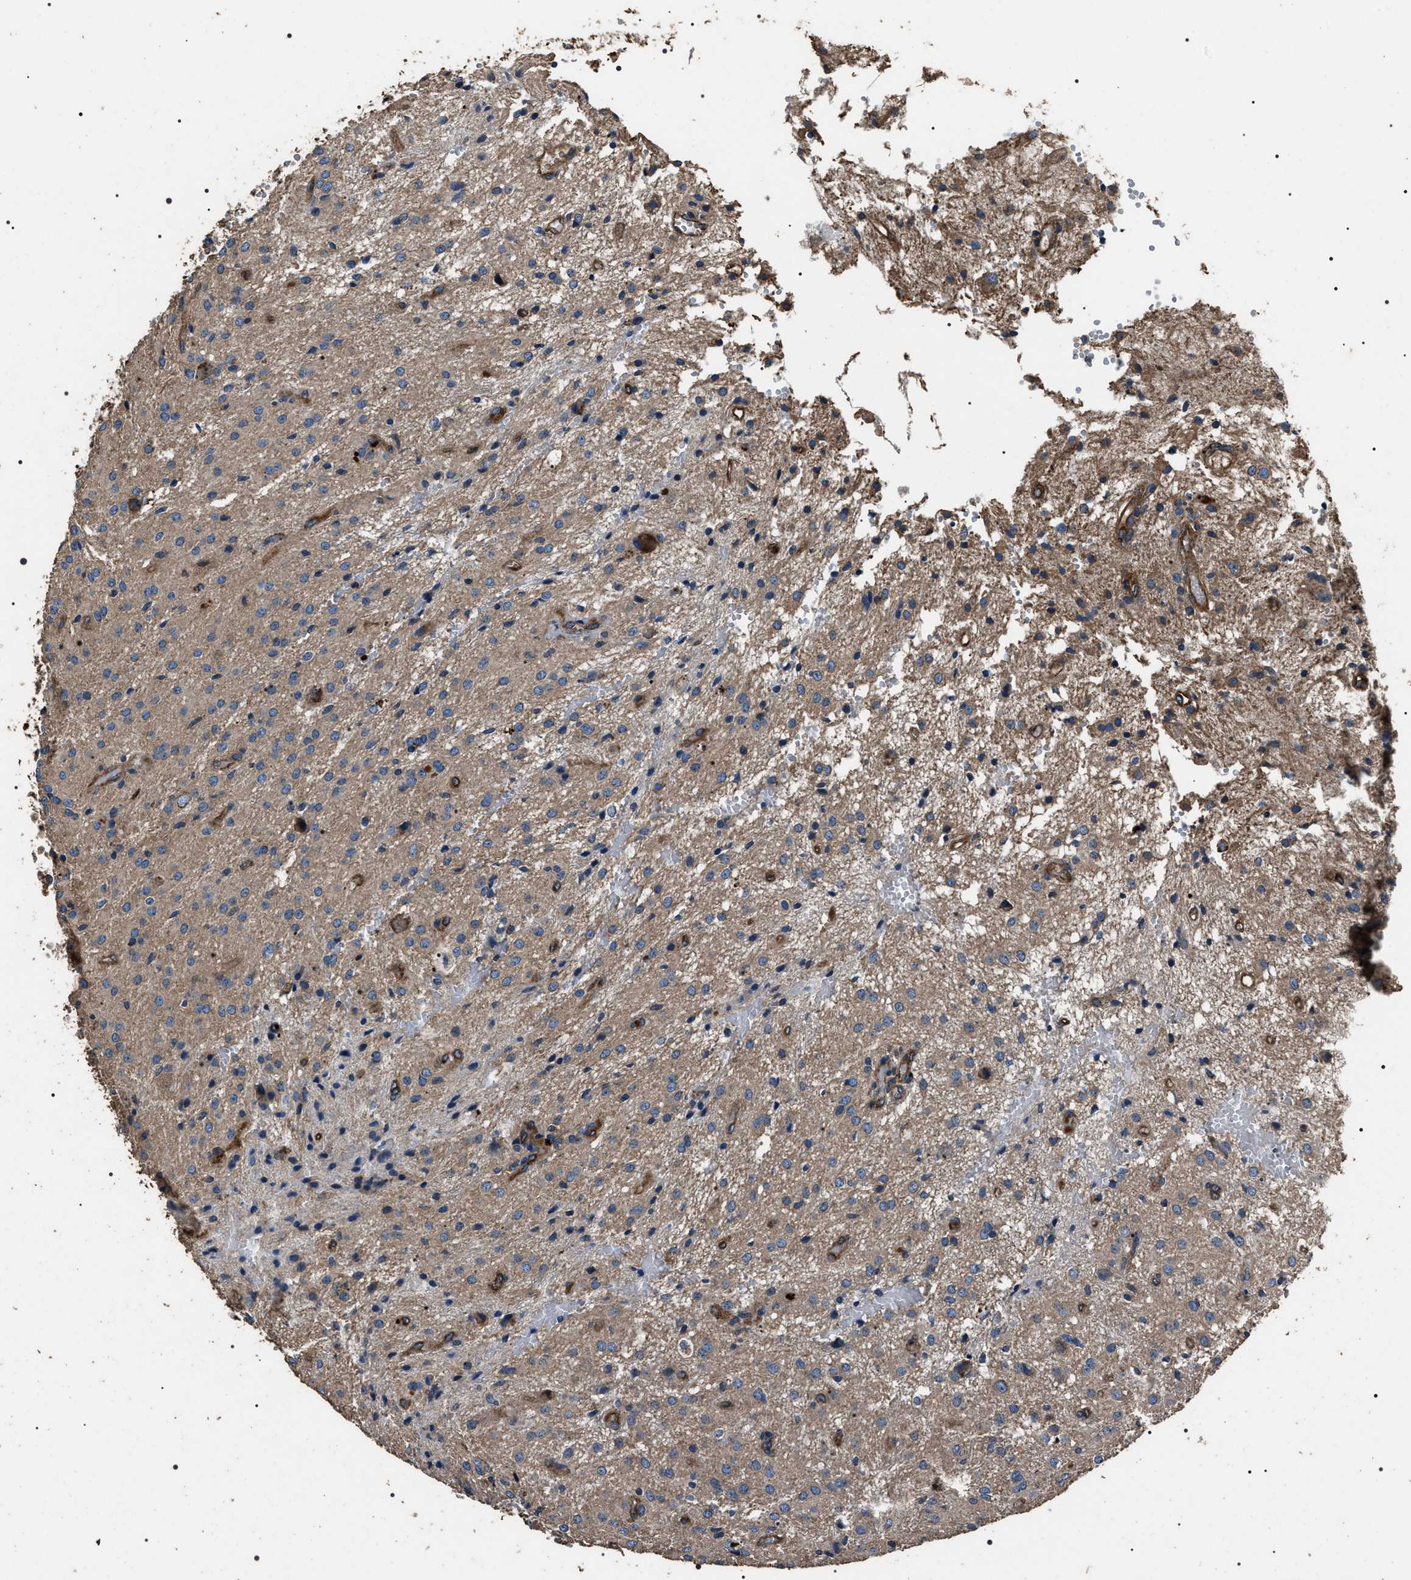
{"staining": {"intensity": "weak", "quantity": "25%-75%", "location": "cytoplasmic/membranous"}, "tissue": "glioma", "cell_type": "Tumor cells", "image_type": "cancer", "snomed": [{"axis": "morphology", "description": "Glioma, malignant, High grade"}, {"axis": "topography", "description": "Brain"}], "caption": "Immunohistochemical staining of human glioma exhibits weak cytoplasmic/membranous protein expression in approximately 25%-75% of tumor cells.", "gene": "HSCB", "patient": {"sex": "female", "age": 59}}